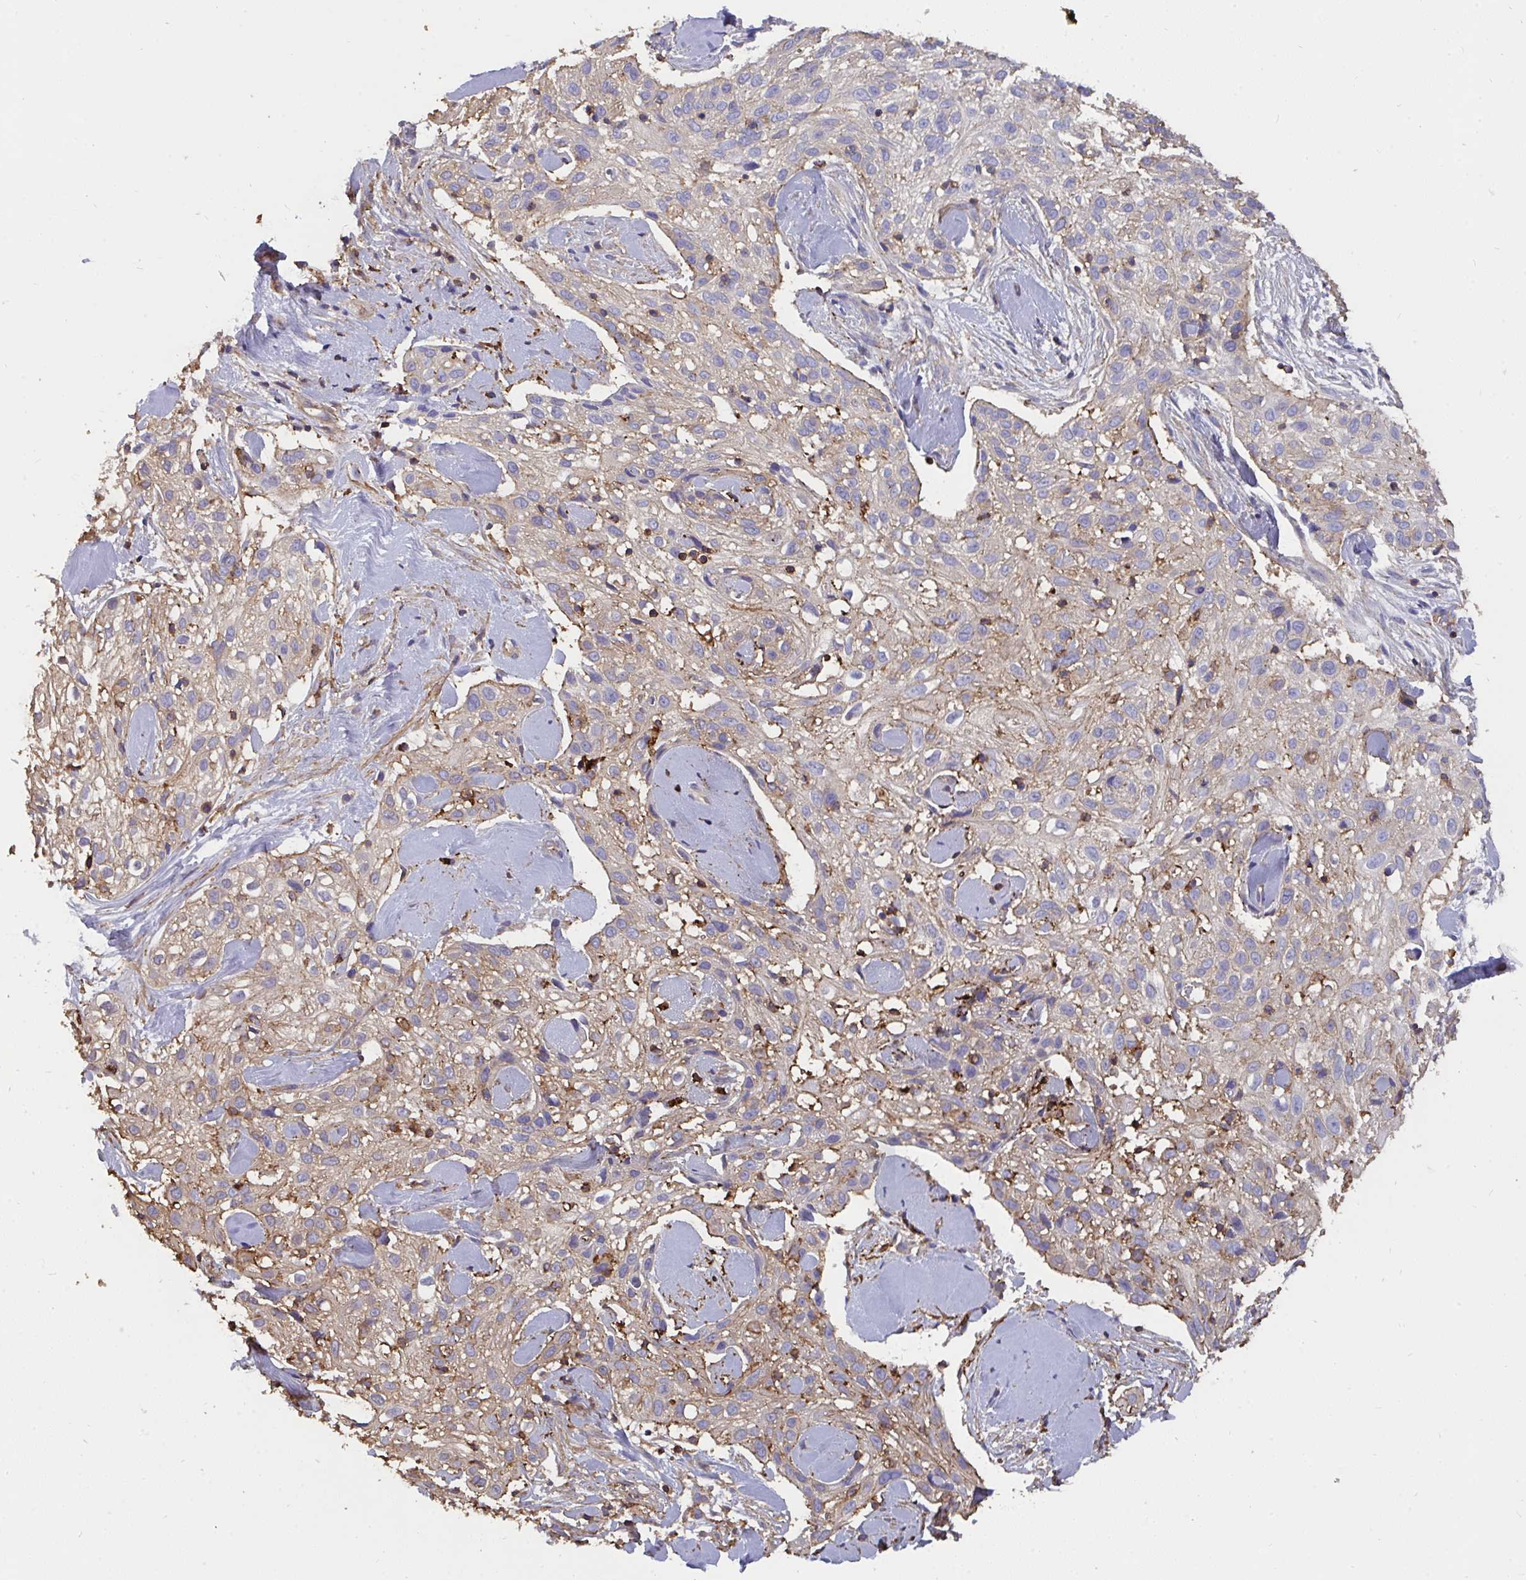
{"staining": {"intensity": "moderate", "quantity": "<25%", "location": "cytoplasmic/membranous"}, "tissue": "skin cancer", "cell_type": "Tumor cells", "image_type": "cancer", "snomed": [{"axis": "morphology", "description": "Squamous cell carcinoma, NOS"}, {"axis": "topography", "description": "Skin"}], "caption": "Brown immunohistochemical staining in human skin cancer (squamous cell carcinoma) reveals moderate cytoplasmic/membranous staining in approximately <25% of tumor cells.", "gene": "CFL1", "patient": {"sex": "male", "age": 82}}